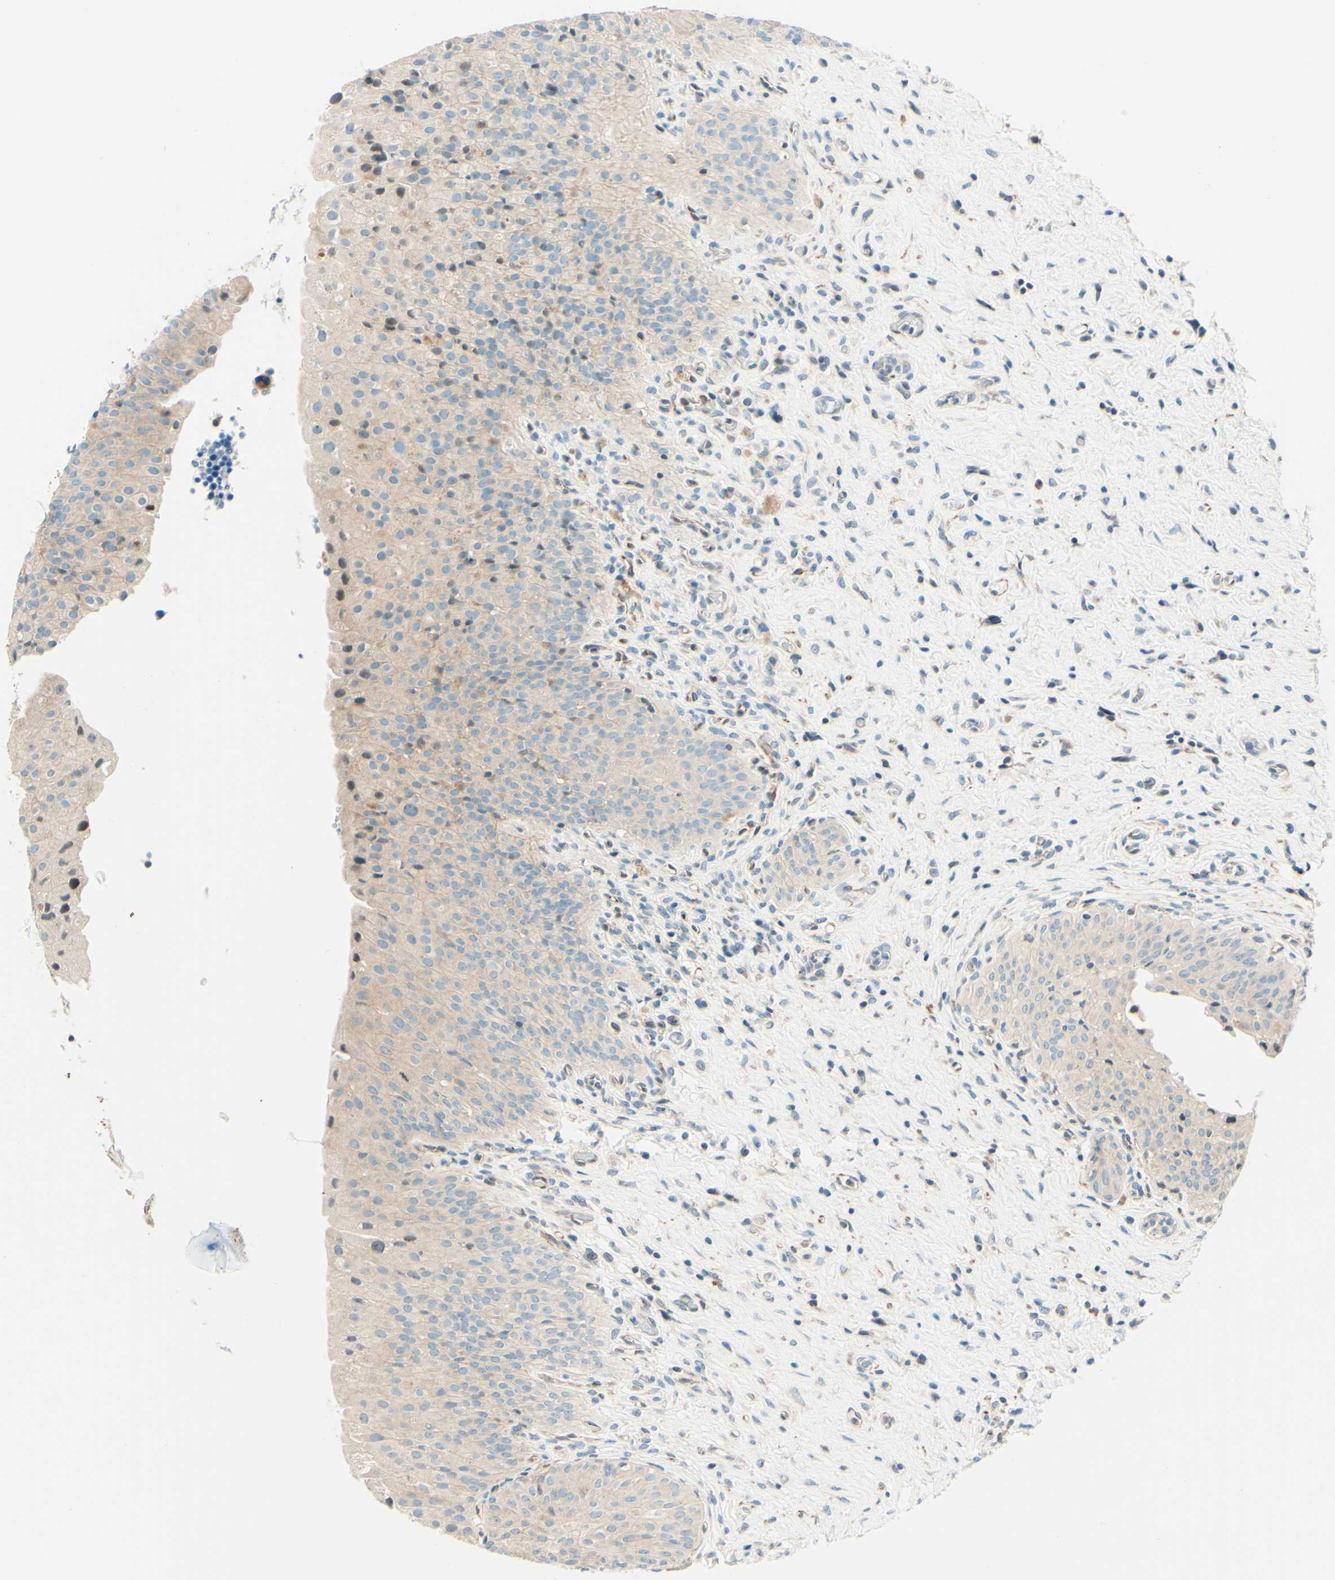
{"staining": {"intensity": "weak", "quantity": "<25%", "location": "cytoplasmic/membranous"}, "tissue": "urinary bladder", "cell_type": "Urothelial cells", "image_type": "normal", "snomed": [{"axis": "morphology", "description": "Normal tissue, NOS"}, {"axis": "morphology", "description": "Urothelial carcinoma, High grade"}, {"axis": "topography", "description": "Urinary bladder"}], "caption": "This is an immunohistochemistry (IHC) histopathology image of unremarkable human urinary bladder. There is no staining in urothelial cells.", "gene": "TAOK2", "patient": {"sex": "male", "age": 46}}